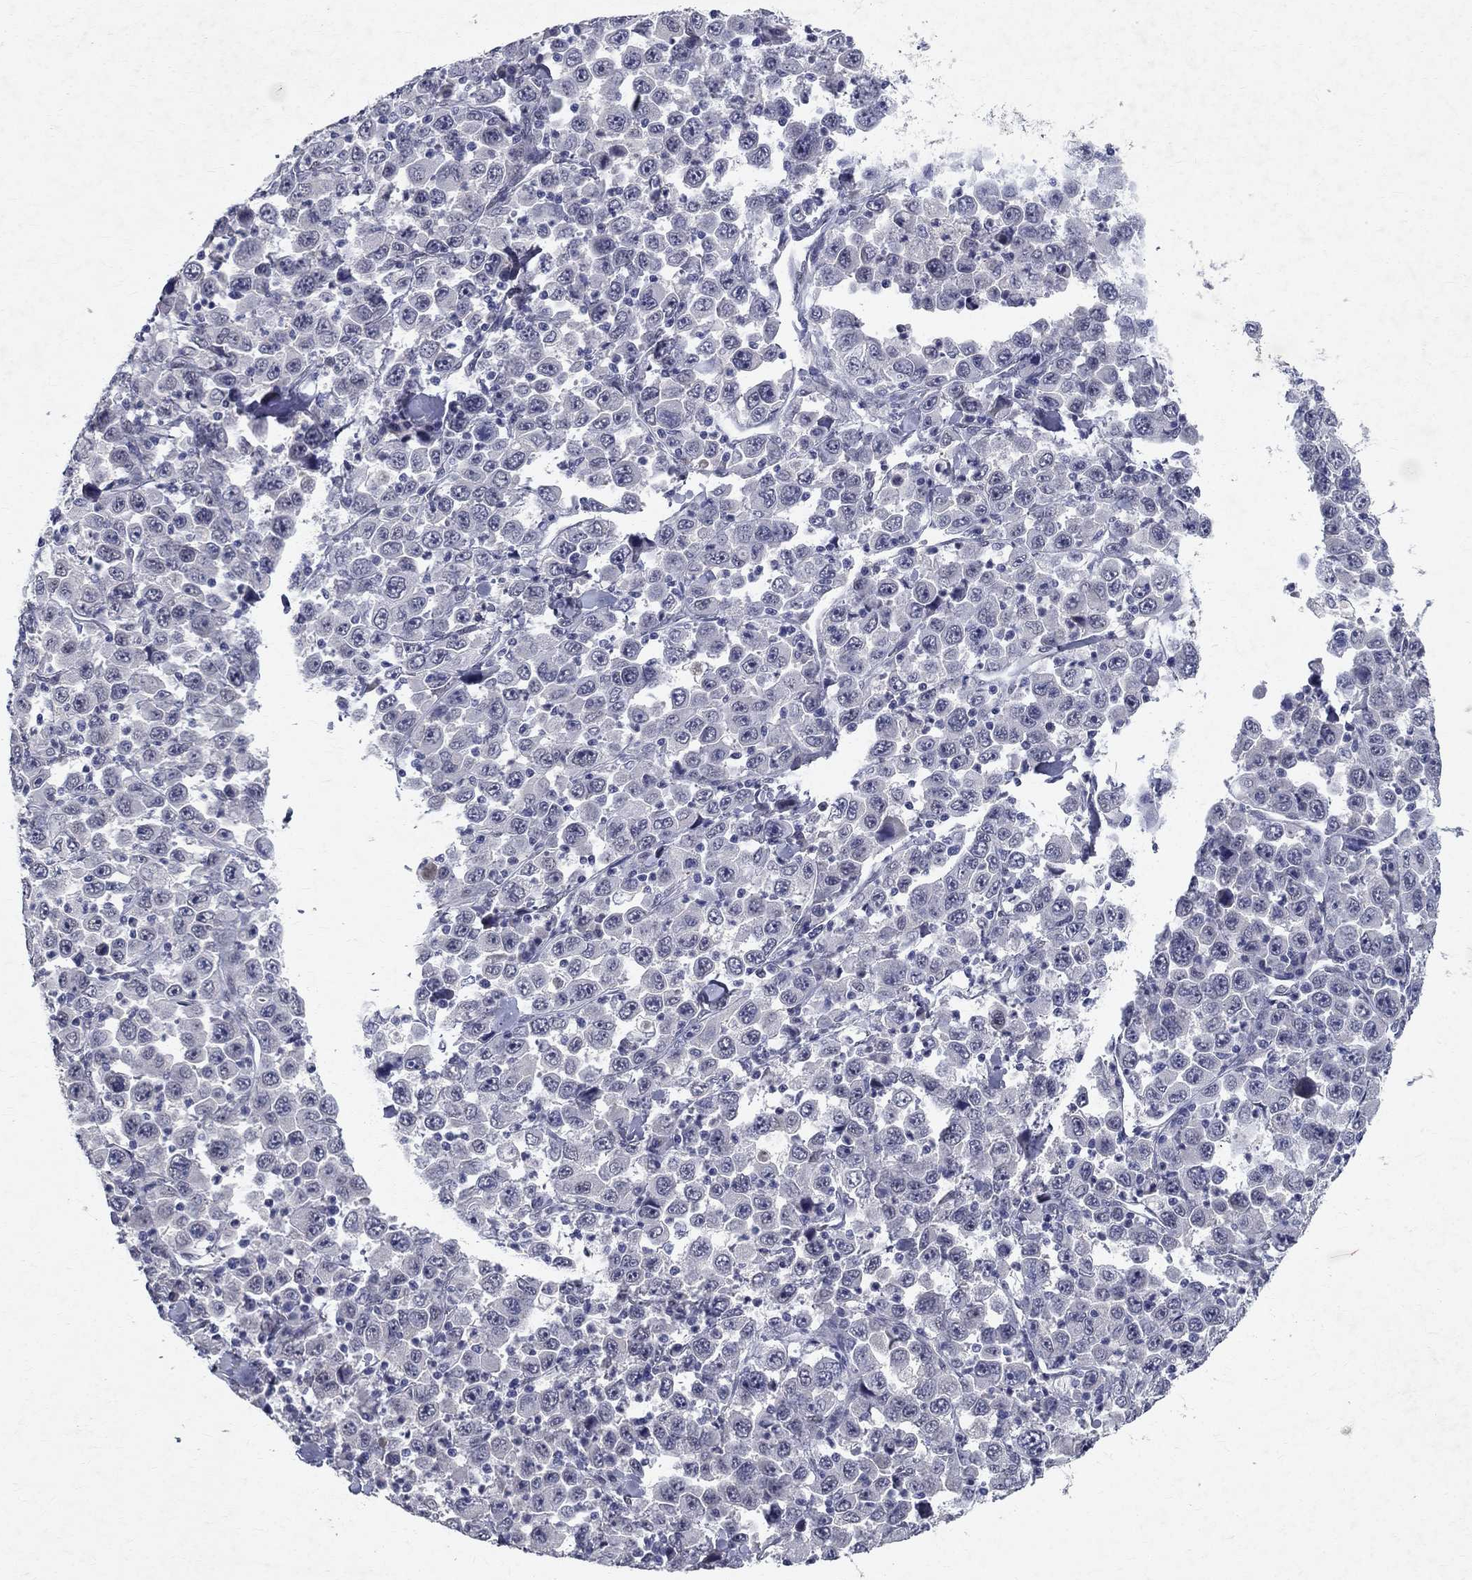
{"staining": {"intensity": "negative", "quantity": "none", "location": "none"}, "tissue": "stomach cancer", "cell_type": "Tumor cells", "image_type": "cancer", "snomed": [{"axis": "morphology", "description": "Normal tissue, NOS"}, {"axis": "morphology", "description": "Adenocarcinoma, NOS"}, {"axis": "topography", "description": "Stomach, upper"}, {"axis": "topography", "description": "Stomach"}], "caption": "This is an immunohistochemistry micrograph of stomach cancer. There is no positivity in tumor cells.", "gene": "RBFOX1", "patient": {"sex": "male", "age": 59}}